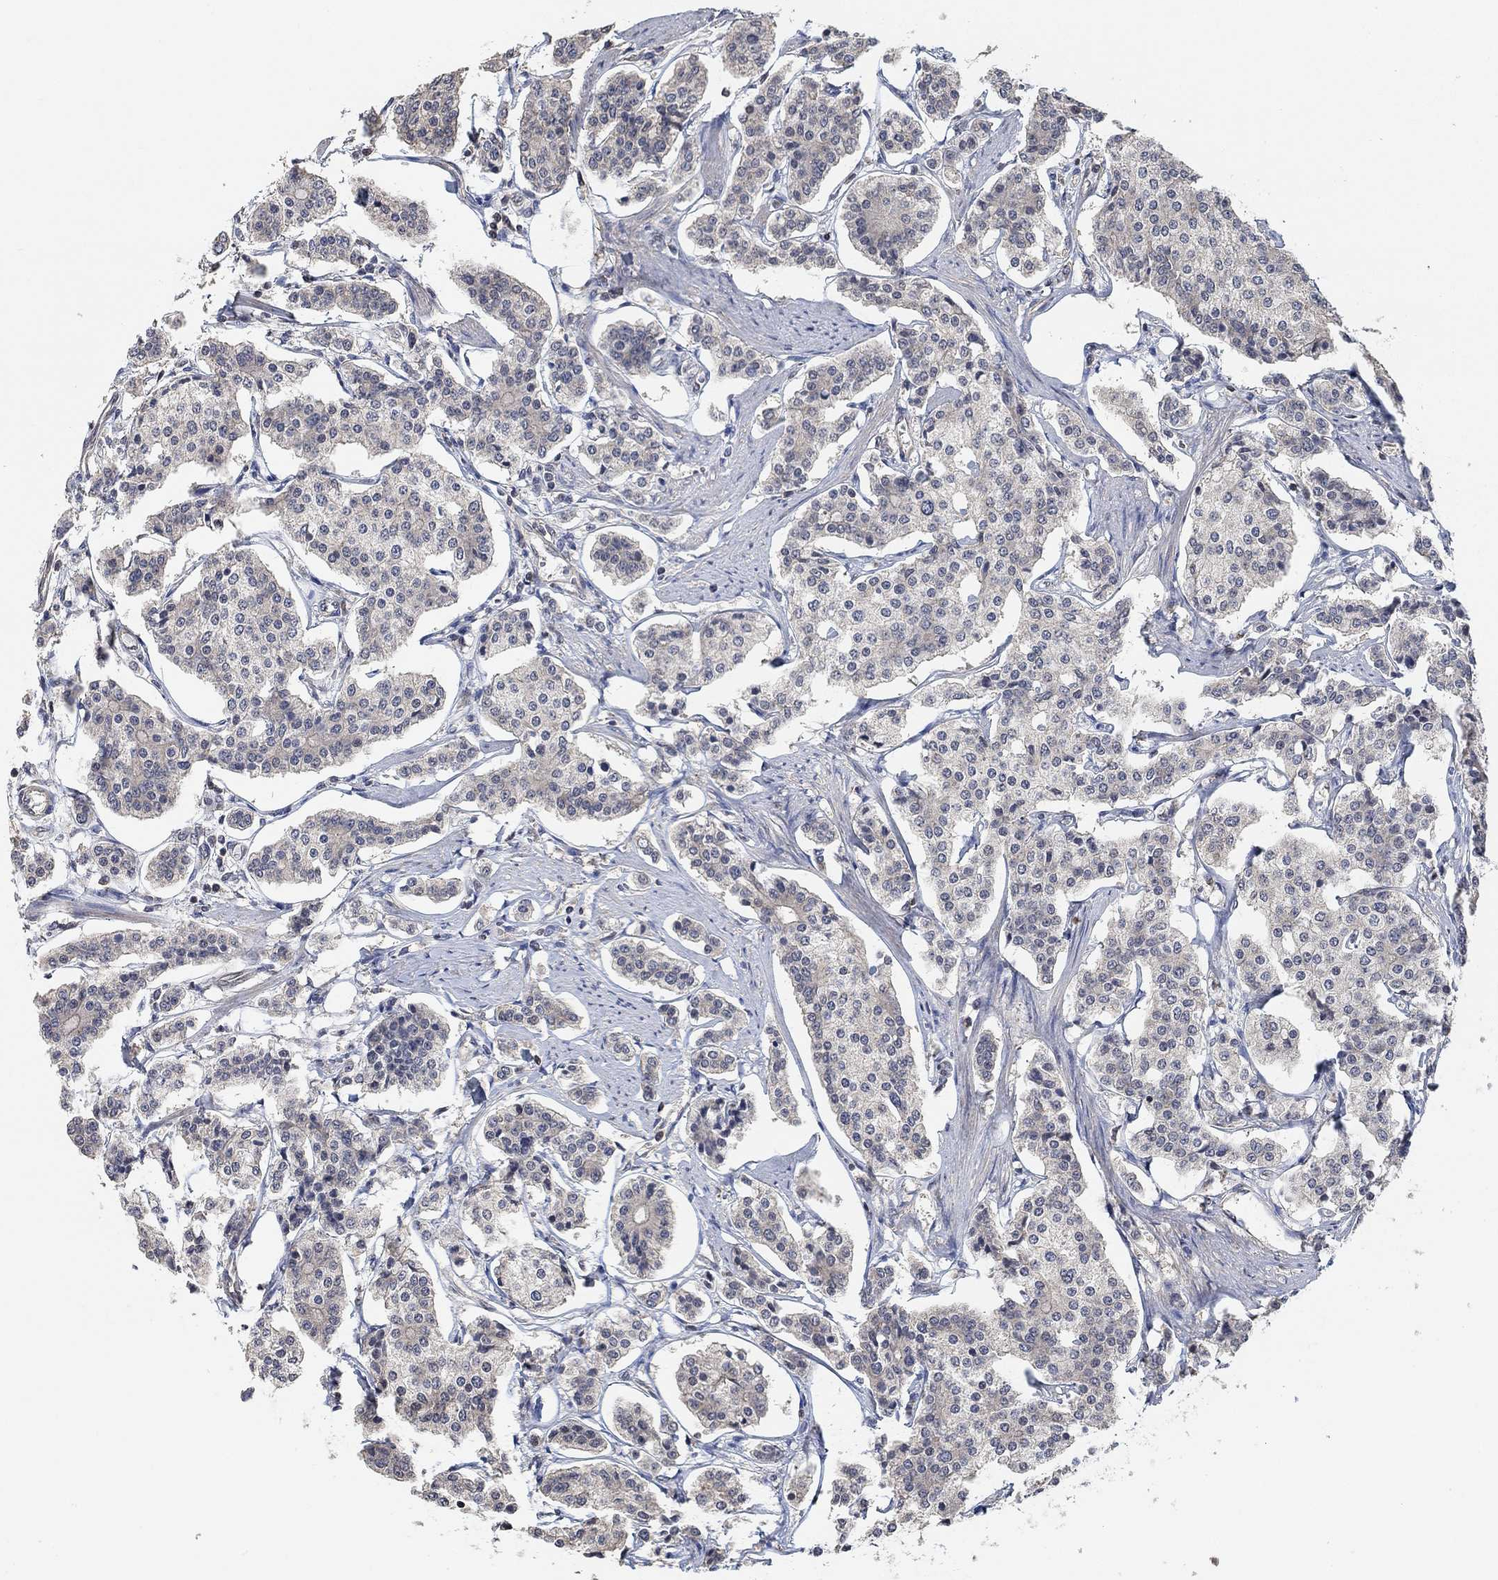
{"staining": {"intensity": "negative", "quantity": "none", "location": "none"}, "tissue": "carcinoid", "cell_type": "Tumor cells", "image_type": "cancer", "snomed": [{"axis": "morphology", "description": "Carcinoid, malignant, NOS"}, {"axis": "topography", "description": "Small intestine"}], "caption": "Photomicrograph shows no significant protein staining in tumor cells of carcinoid.", "gene": "UNC5B", "patient": {"sex": "female", "age": 65}}